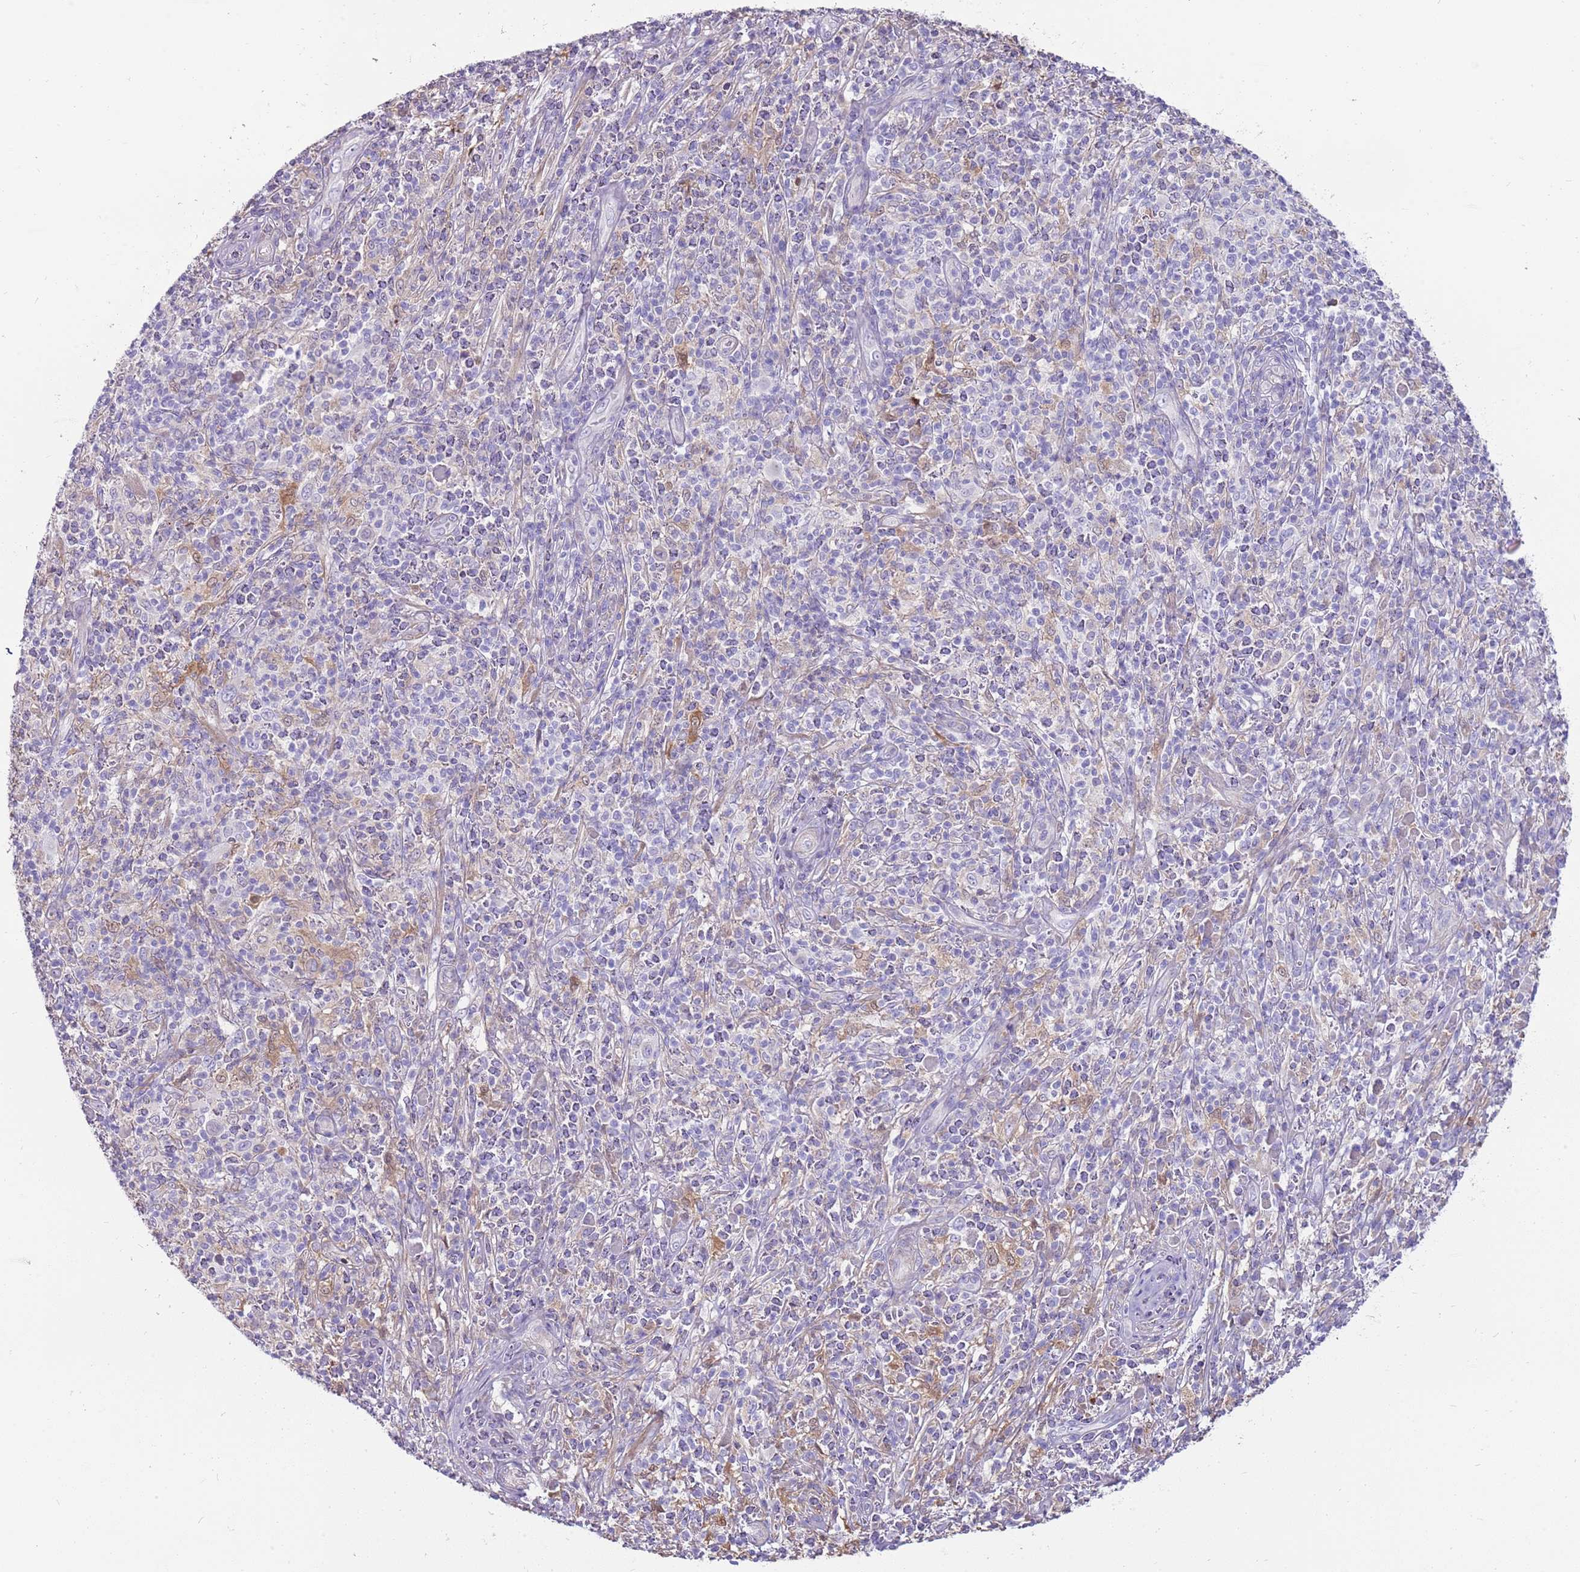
{"staining": {"intensity": "negative", "quantity": "none", "location": "none"}, "tissue": "melanoma", "cell_type": "Tumor cells", "image_type": "cancer", "snomed": [{"axis": "morphology", "description": "Malignant melanoma, NOS"}, {"axis": "topography", "description": "Skin"}], "caption": "The histopathology image shows no staining of tumor cells in melanoma.", "gene": "DIPK1C", "patient": {"sex": "male", "age": 66}}